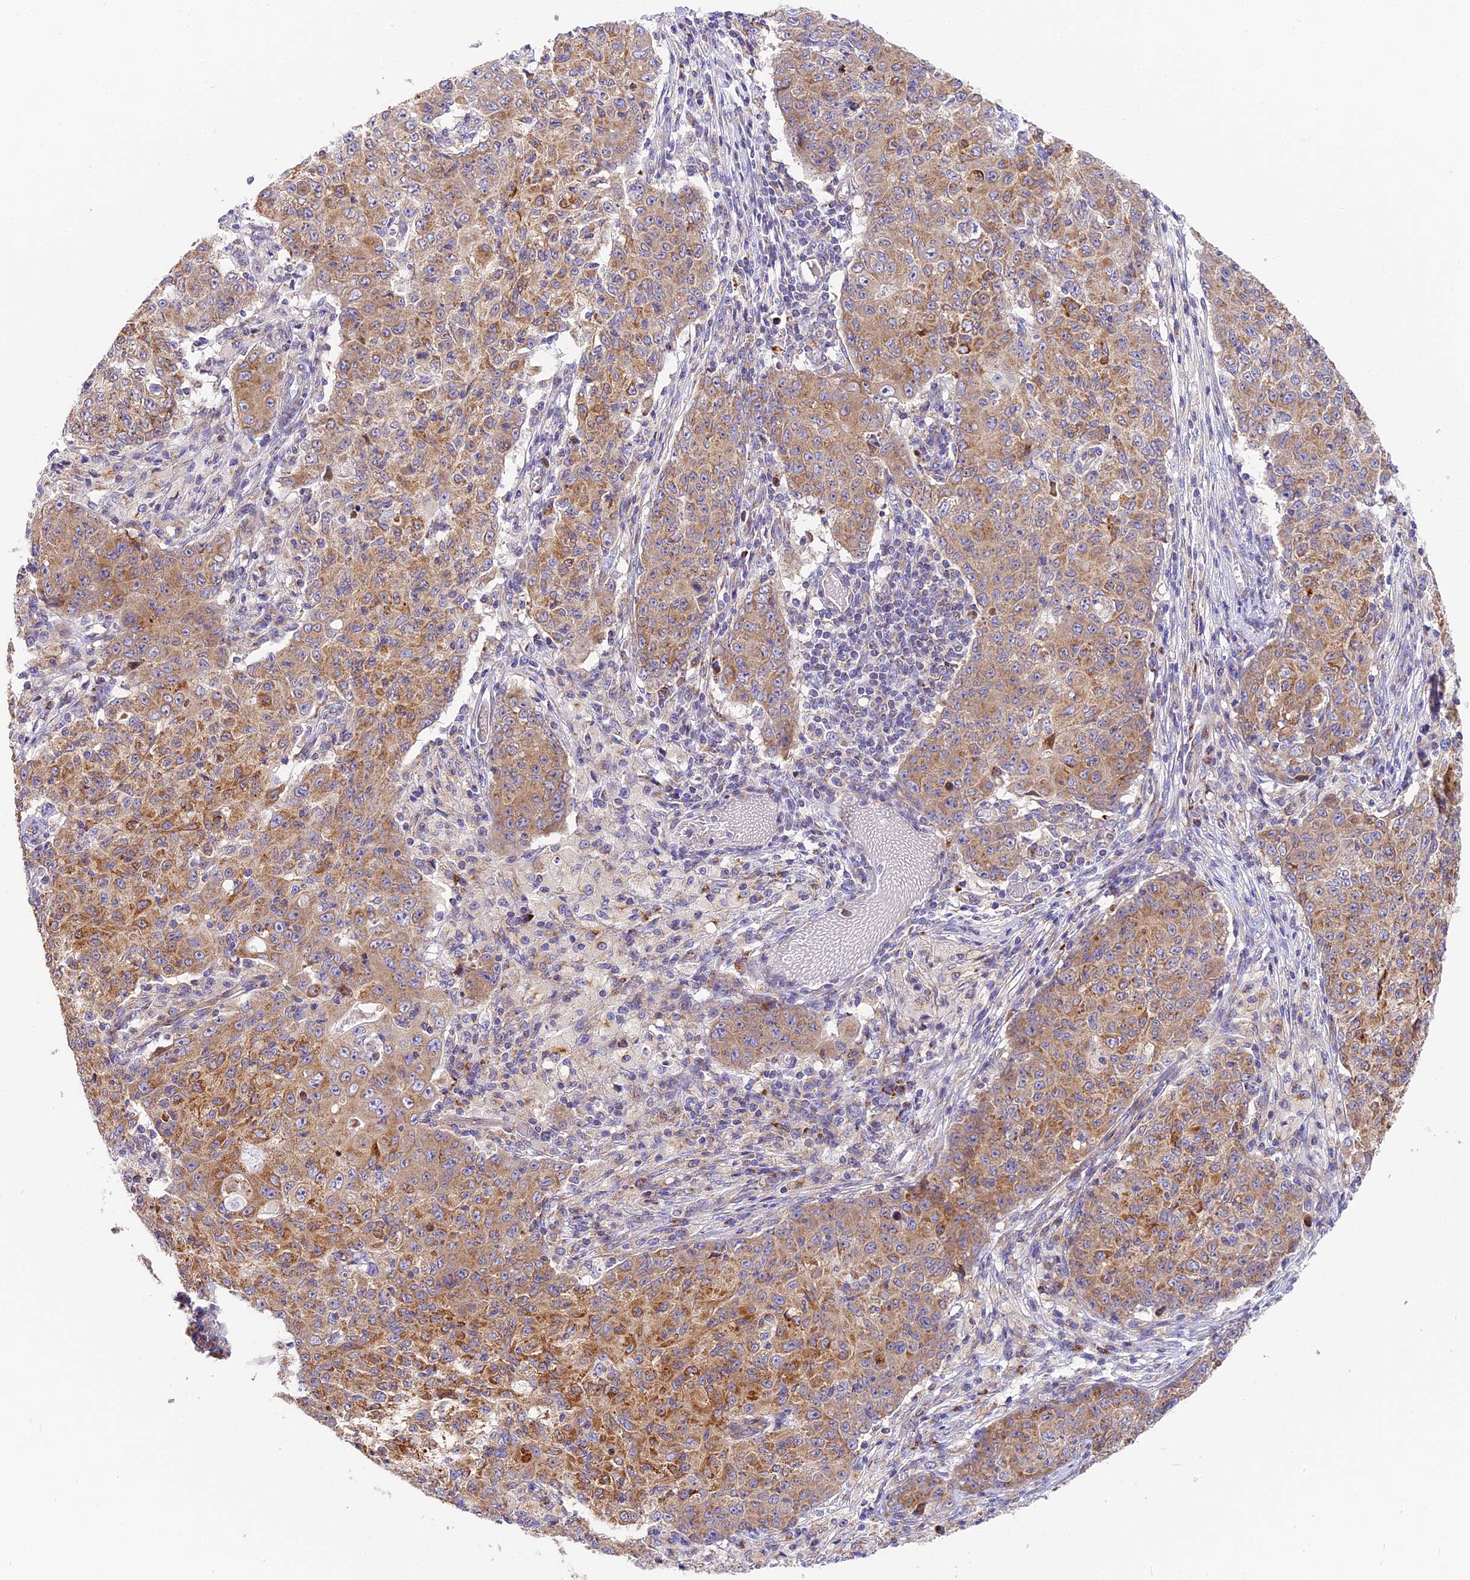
{"staining": {"intensity": "moderate", "quantity": ">75%", "location": "cytoplasmic/membranous"}, "tissue": "ovarian cancer", "cell_type": "Tumor cells", "image_type": "cancer", "snomed": [{"axis": "morphology", "description": "Carcinoma, endometroid"}, {"axis": "topography", "description": "Ovary"}], "caption": "High-power microscopy captured an IHC image of ovarian cancer (endometroid carcinoma), revealing moderate cytoplasmic/membranous positivity in about >75% of tumor cells.", "gene": "MRAS", "patient": {"sex": "female", "age": 42}}